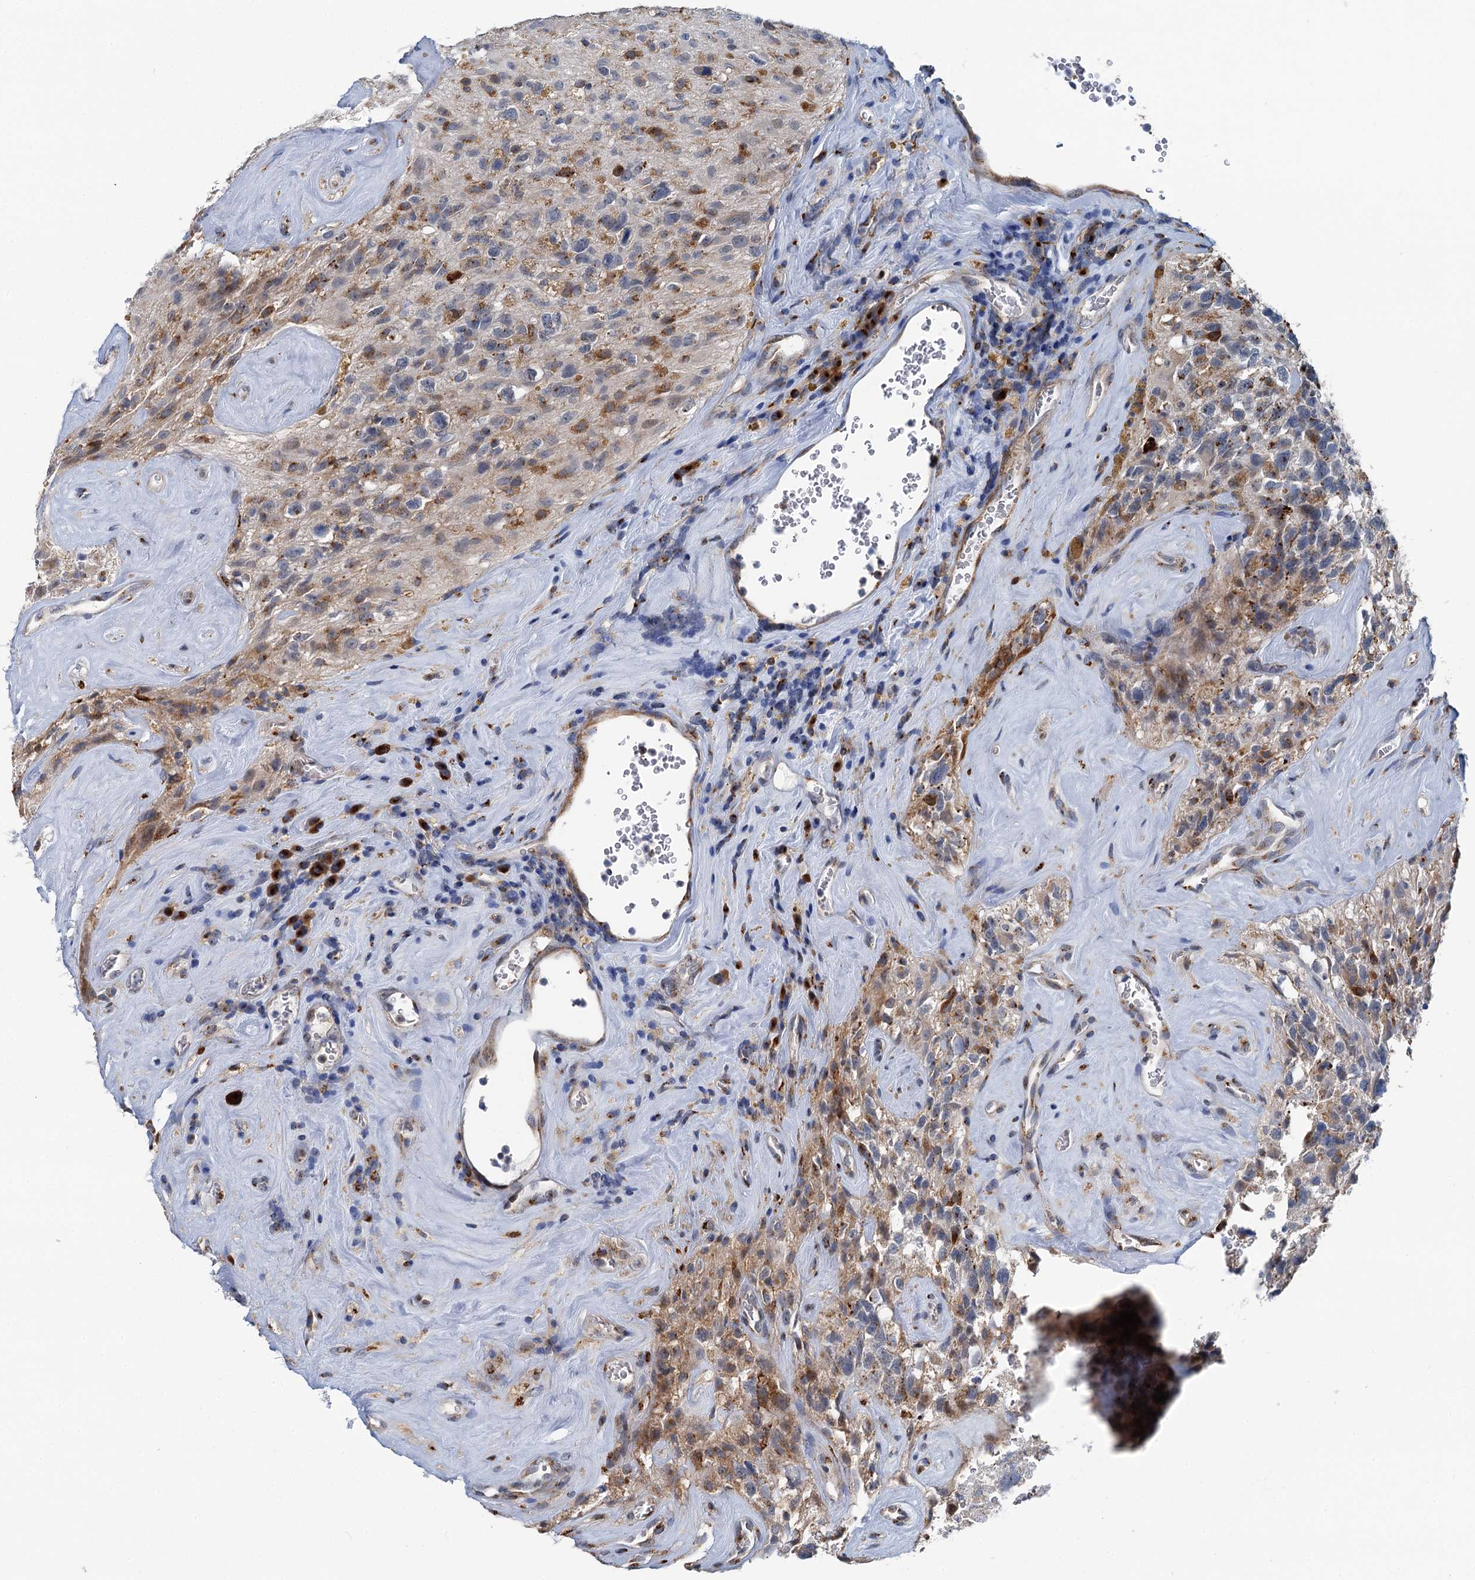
{"staining": {"intensity": "moderate", "quantity": "<25%", "location": "cytoplasmic/membranous"}, "tissue": "glioma", "cell_type": "Tumor cells", "image_type": "cancer", "snomed": [{"axis": "morphology", "description": "Glioma, malignant, High grade"}, {"axis": "topography", "description": "Brain"}], "caption": "DAB immunohistochemical staining of malignant glioma (high-grade) exhibits moderate cytoplasmic/membranous protein expression in about <25% of tumor cells. (DAB IHC with brightfield microscopy, high magnification).", "gene": "BET1L", "patient": {"sex": "male", "age": 69}}